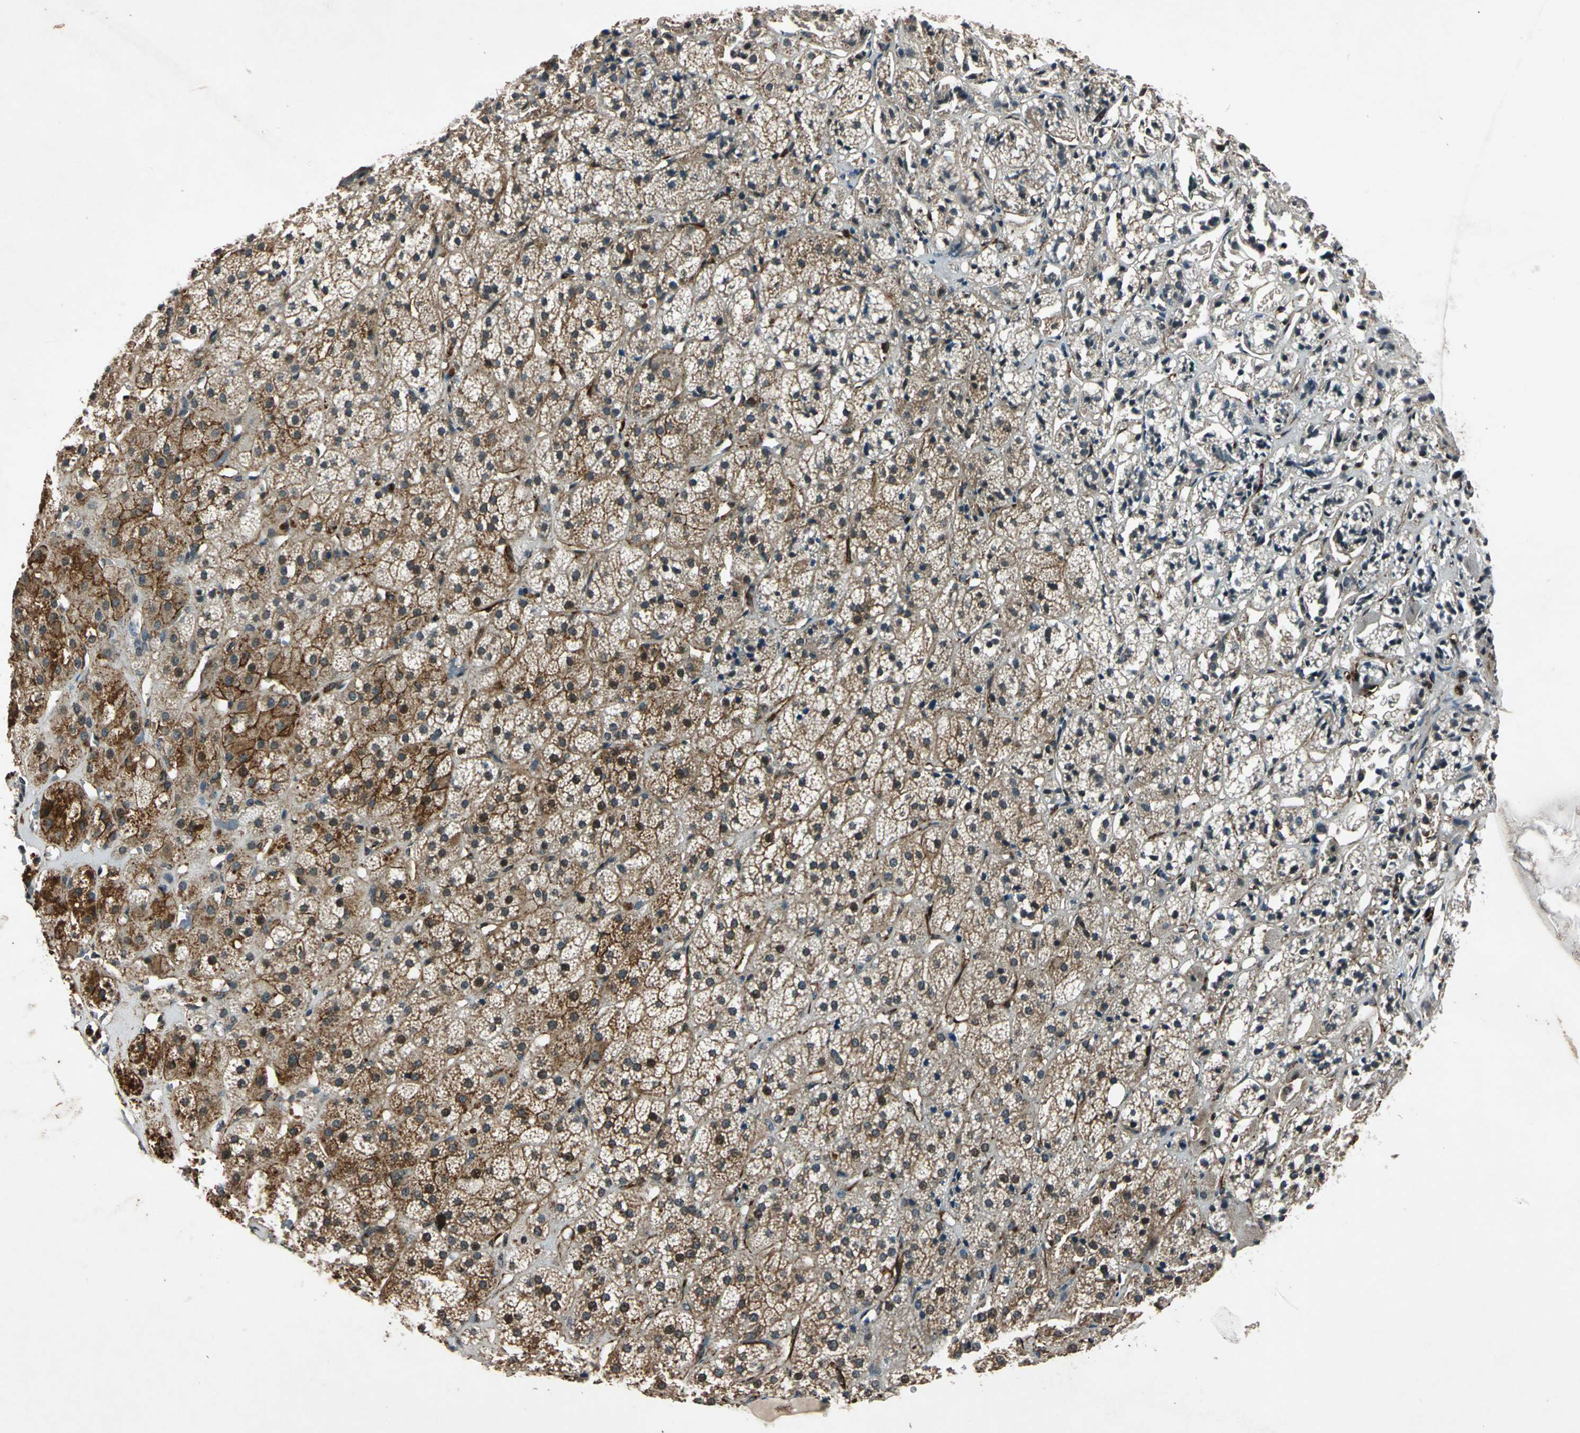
{"staining": {"intensity": "strong", "quantity": ">75%", "location": "cytoplasmic/membranous,nuclear"}, "tissue": "adrenal gland", "cell_type": "Glandular cells", "image_type": "normal", "snomed": [{"axis": "morphology", "description": "Normal tissue, NOS"}, {"axis": "topography", "description": "Adrenal gland"}], "caption": "Strong cytoplasmic/membranous,nuclear positivity is identified in approximately >75% of glandular cells in unremarkable adrenal gland.", "gene": "EXD2", "patient": {"sex": "female", "age": 71}}